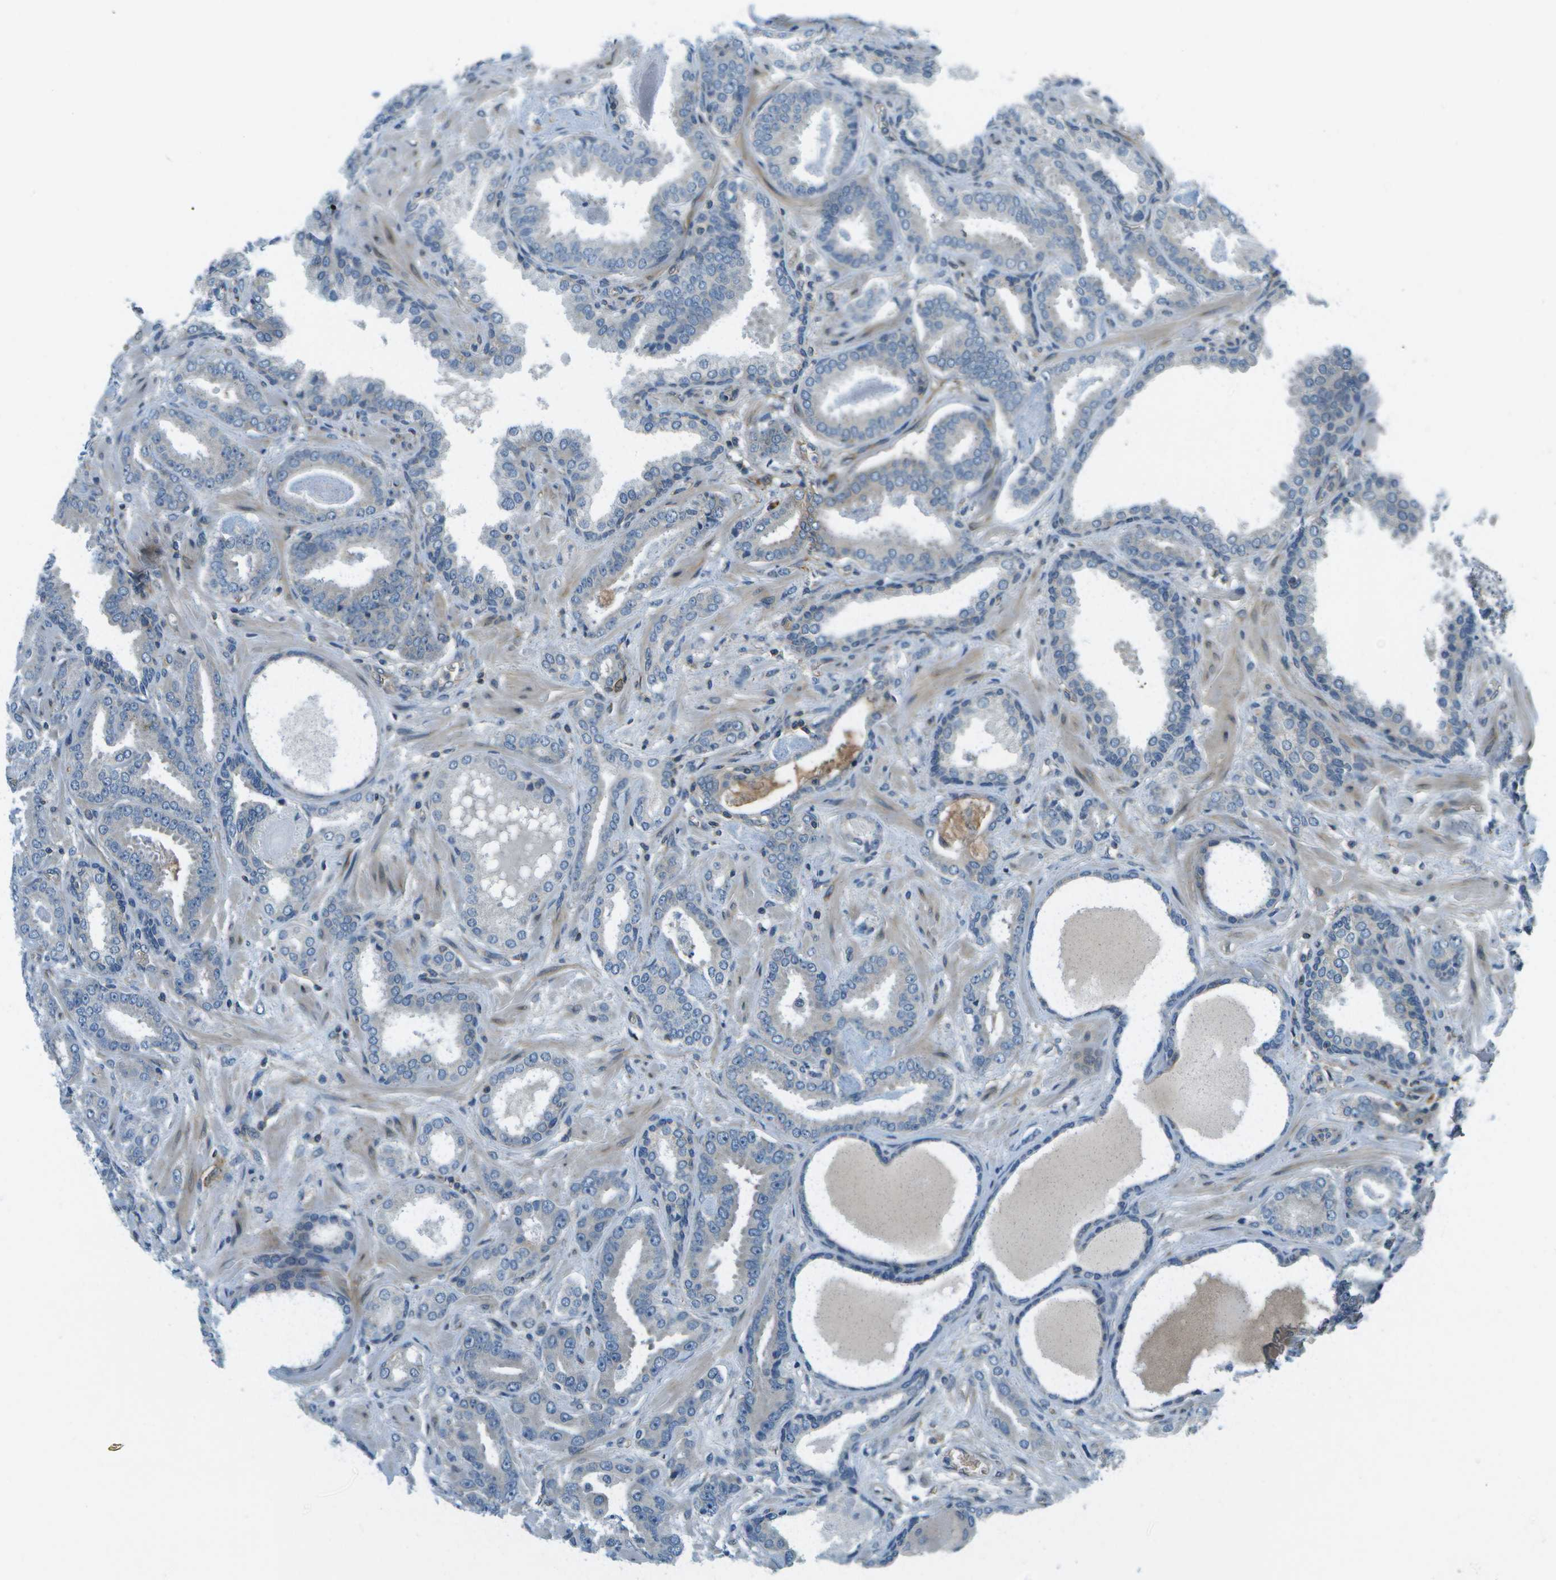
{"staining": {"intensity": "negative", "quantity": "none", "location": "none"}, "tissue": "prostate cancer", "cell_type": "Tumor cells", "image_type": "cancer", "snomed": [{"axis": "morphology", "description": "Adenocarcinoma, Low grade"}, {"axis": "topography", "description": "Prostate"}], "caption": "Immunohistochemistry (IHC) image of neoplastic tissue: human prostate cancer (low-grade adenocarcinoma) stained with DAB reveals no significant protein staining in tumor cells.", "gene": "CTIF", "patient": {"sex": "male", "age": 53}}